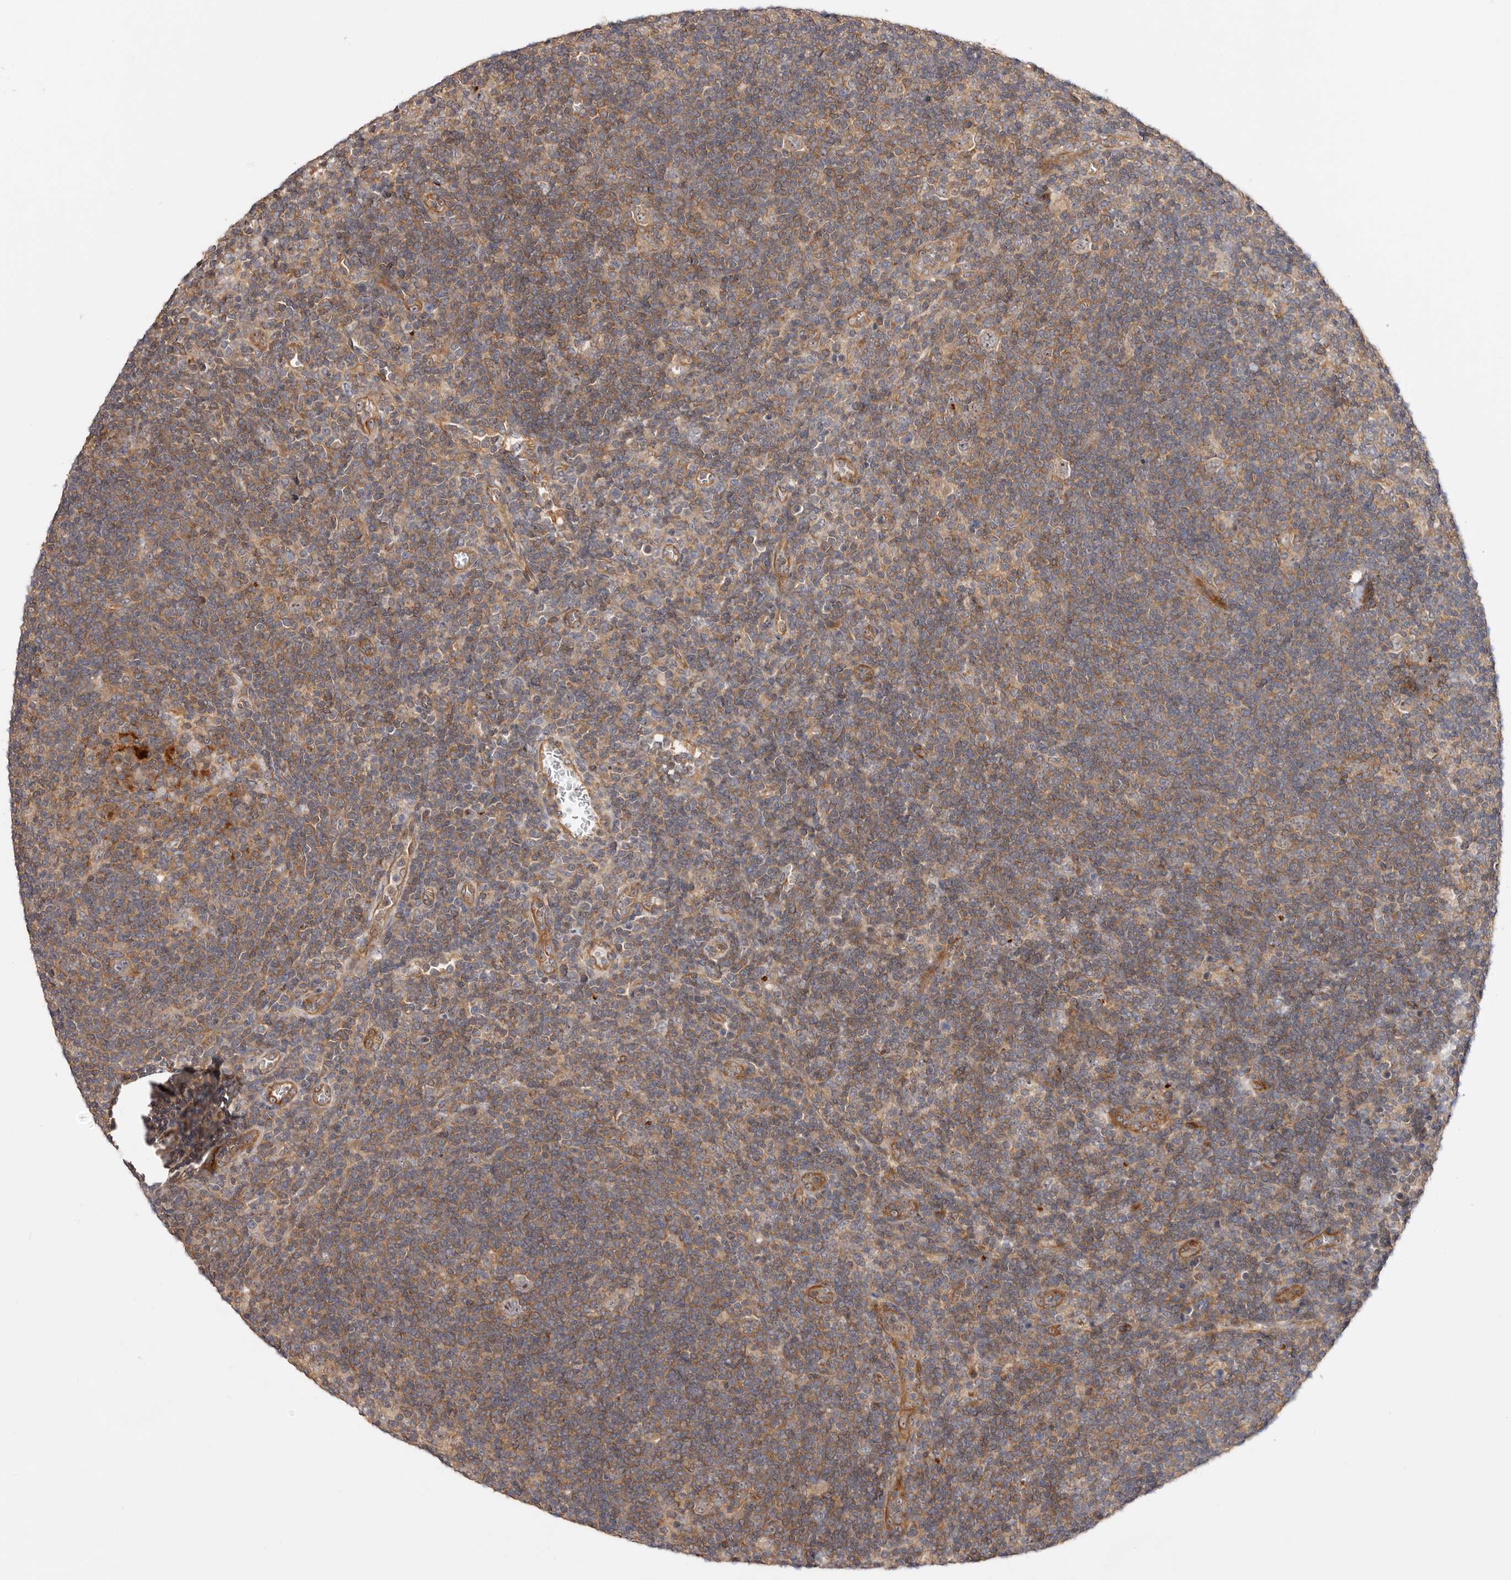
{"staining": {"intensity": "moderate", "quantity": ">75%", "location": "nuclear"}, "tissue": "lymphoma", "cell_type": "Tumor cells", "image_type": "cancer", "snomed": [{"axis": "morphology", "description": "Hodgkin's disease, NOS"}, {"axis": "topography", "description": "Lymph node"}], "caption": "DAB (3,3'-diaminobenzidine) immunohistochemical staining of human Hodgkin's disease demonstrates moderate nuclear protein expression in approximately >75% of tumor cells.", "gene": "PANK4", "patient": {"sex": "female", "age": 57}}